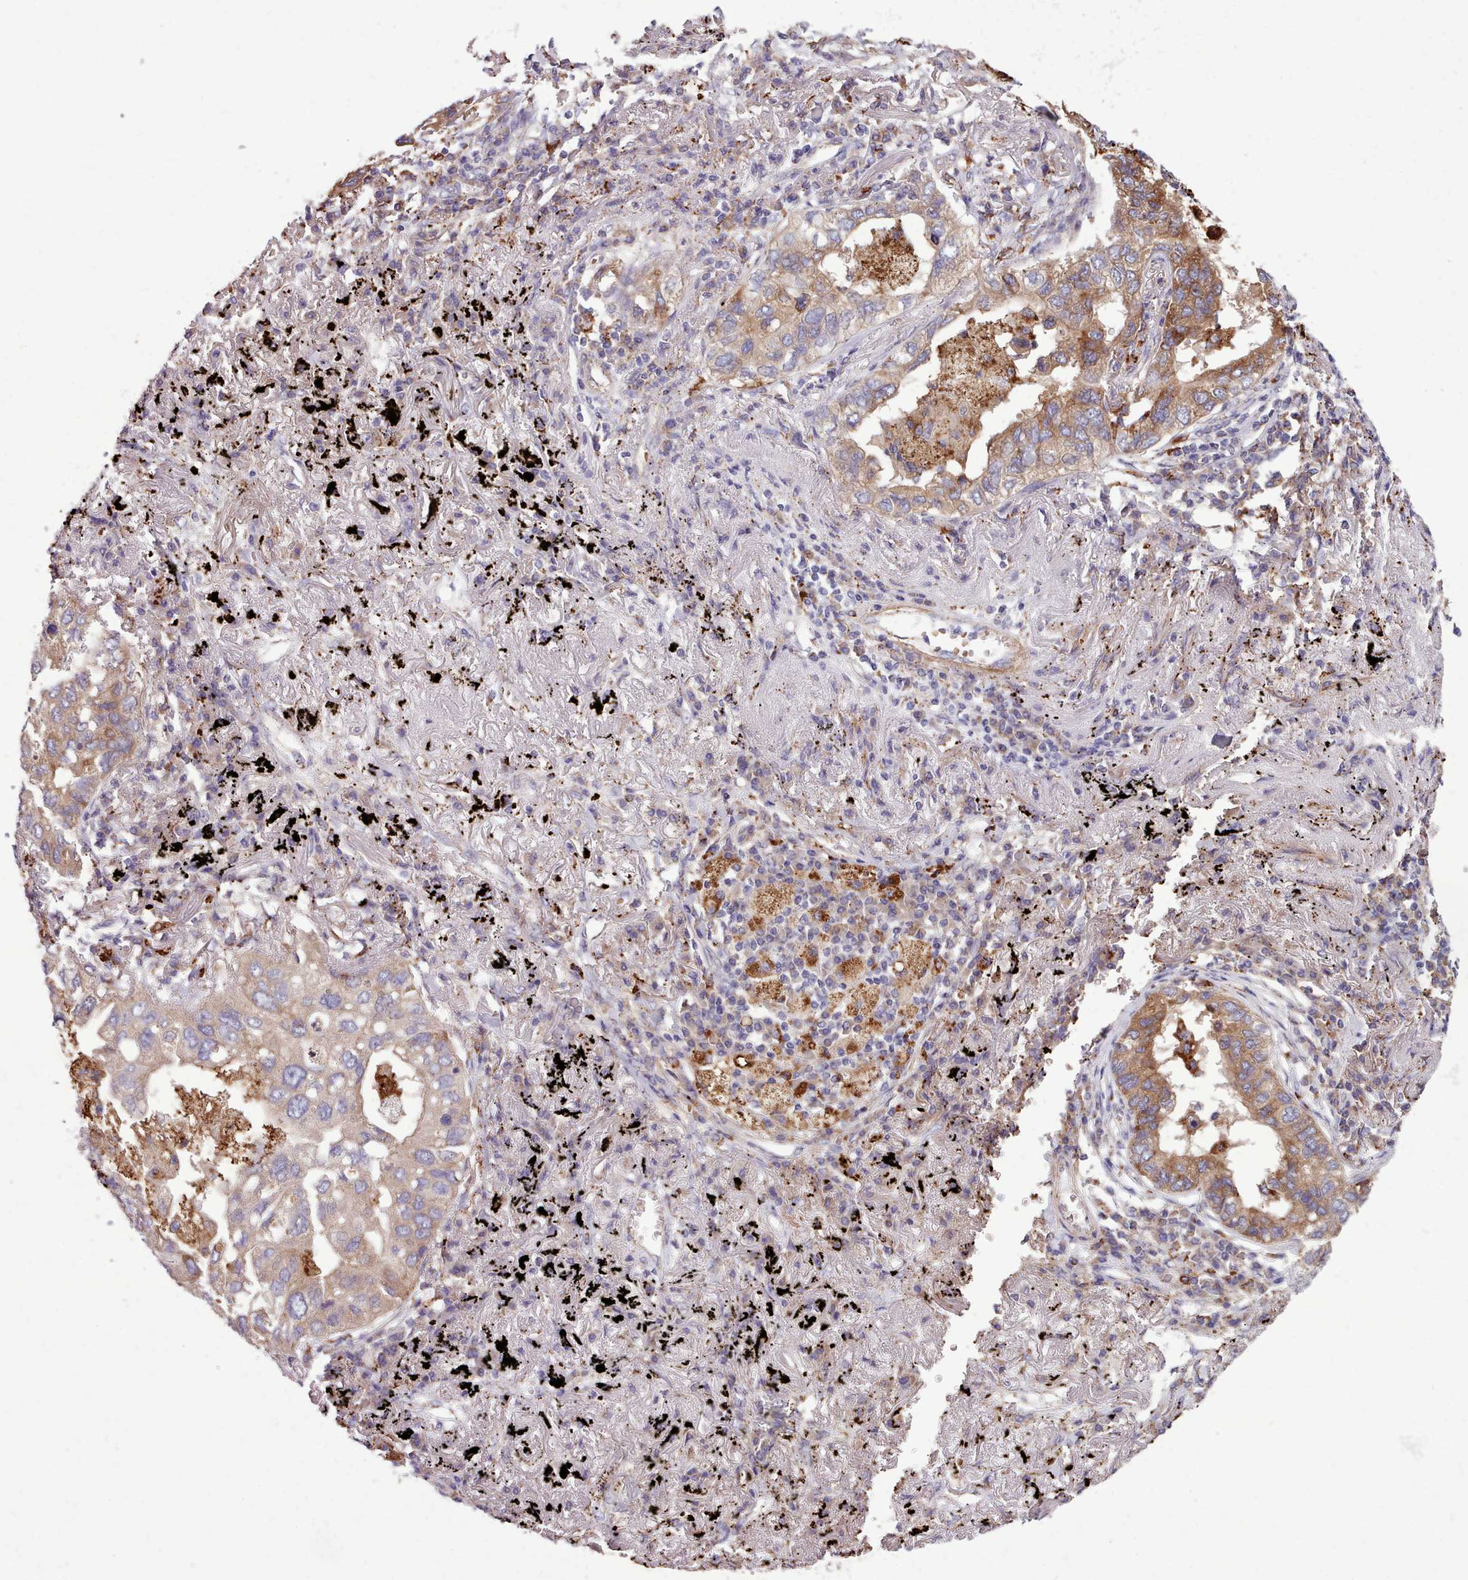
{"staining": {"intensity": "moderate", "quantity": ">75%", "location": "cytoplasmic/membranous"}, "tissue": "lung cancer", "cell_type": "Tumor cells", "image_type": "cancer", "snomed": [{"axis": "morphology", "description": "Adenocarcinoma, NOS"}, {"axis": "topography", "description": "Lung"}], "caption": "Immunohistochemical staining of human lung cancer (adenocarcinoma) exhibits moderate cytoplasmic/membranous protein positivity in approximately >75% of tumor cells.", "gene": "PACSIN3", "patient": {"sex": "male", "age": 65}}